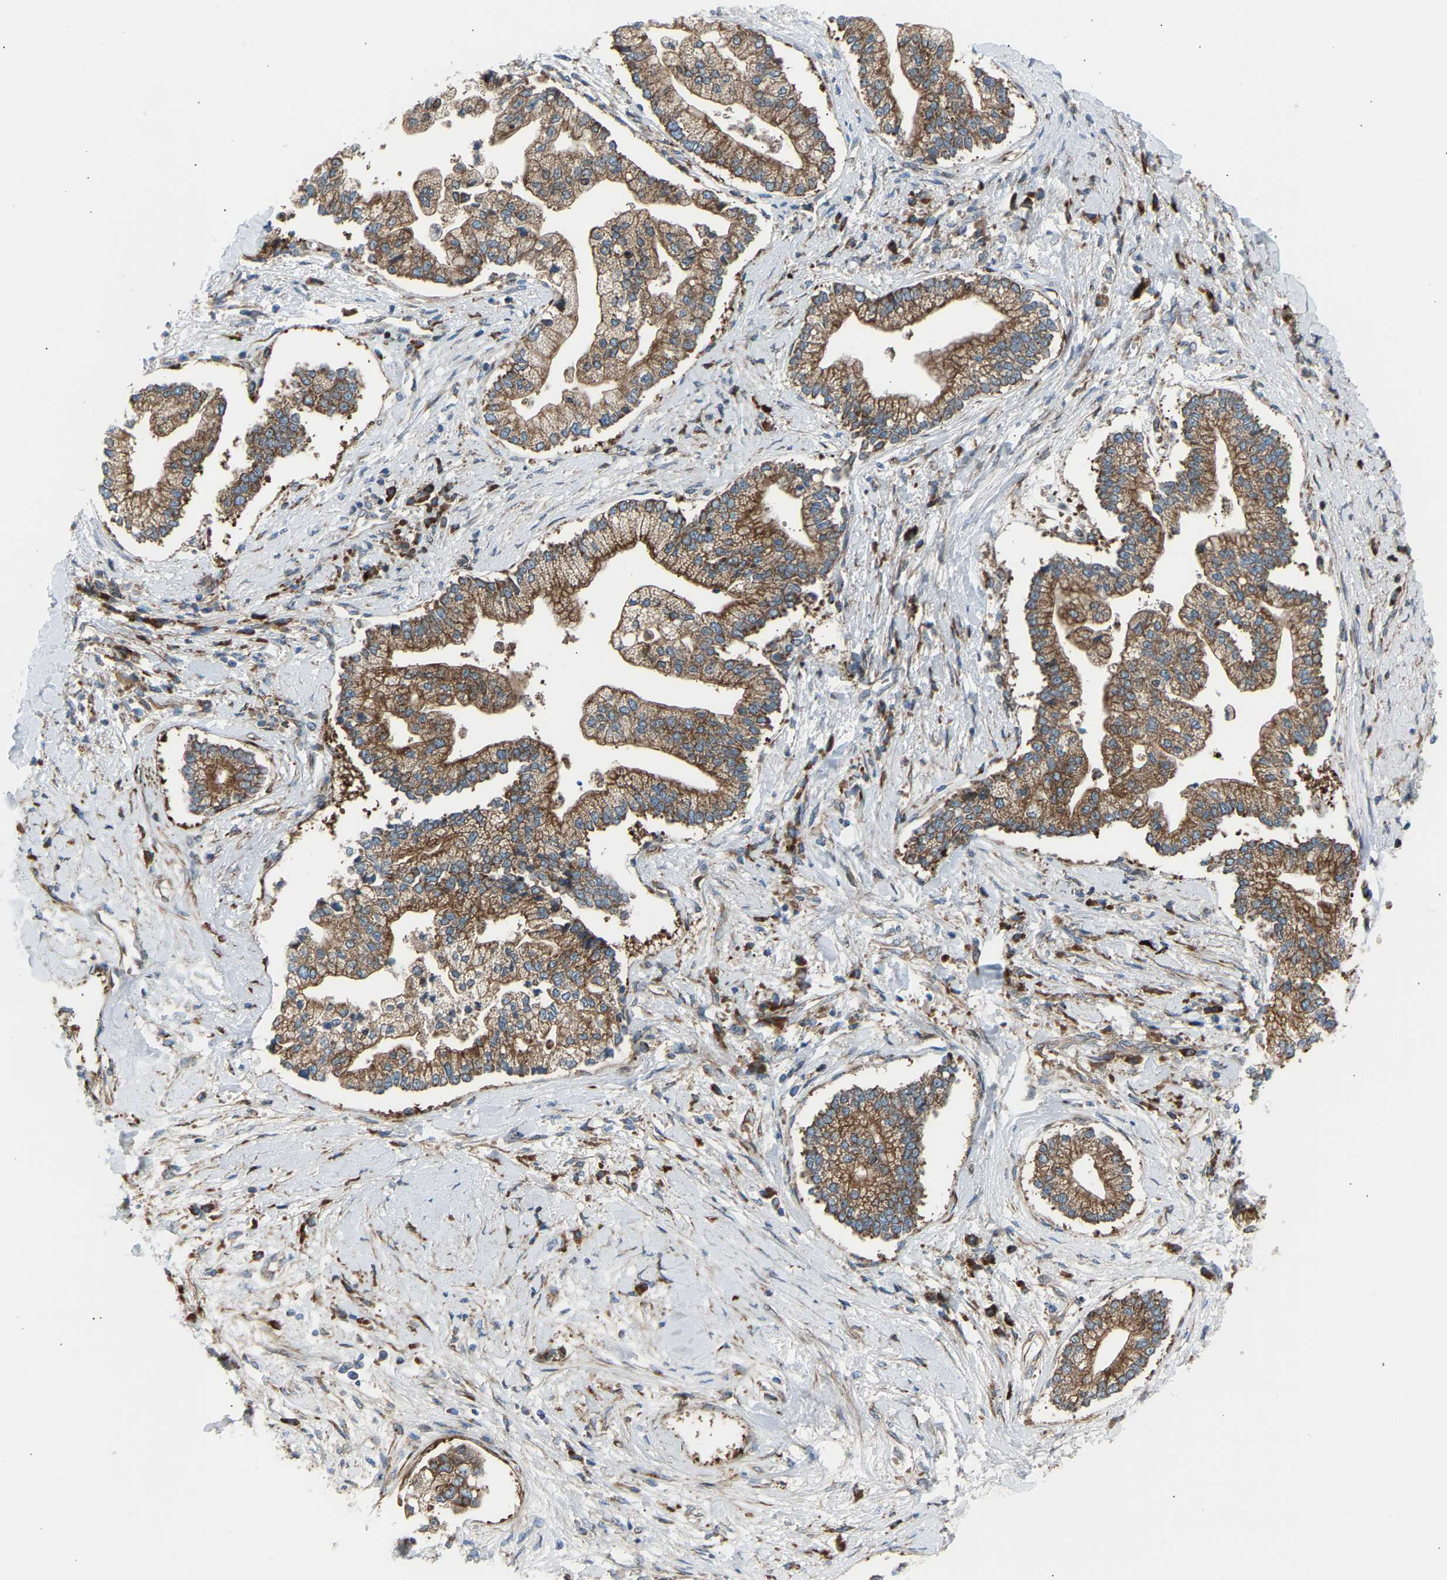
{"staining": {"intensity": "moderate", "quantity": ">75%", "location": "cytoplasmic/membranous"}, "tissue": "liver cancer", "cell_type": "Tumor cells", "image_type": "cancer", "snomed": [{"axis": "morphology", "description": "Cholangiocarcinoma"}, {"axis": "topography", "description": "Liver"}], "caption": "This image exhibits immunohistochemistry staining of human liver cancer, with medium moderate cytoplasmic/membranous expression in approximately >75% of tumor cells.", "gene": "VPS41", "patient": {"sex": "male", "age": 50}}